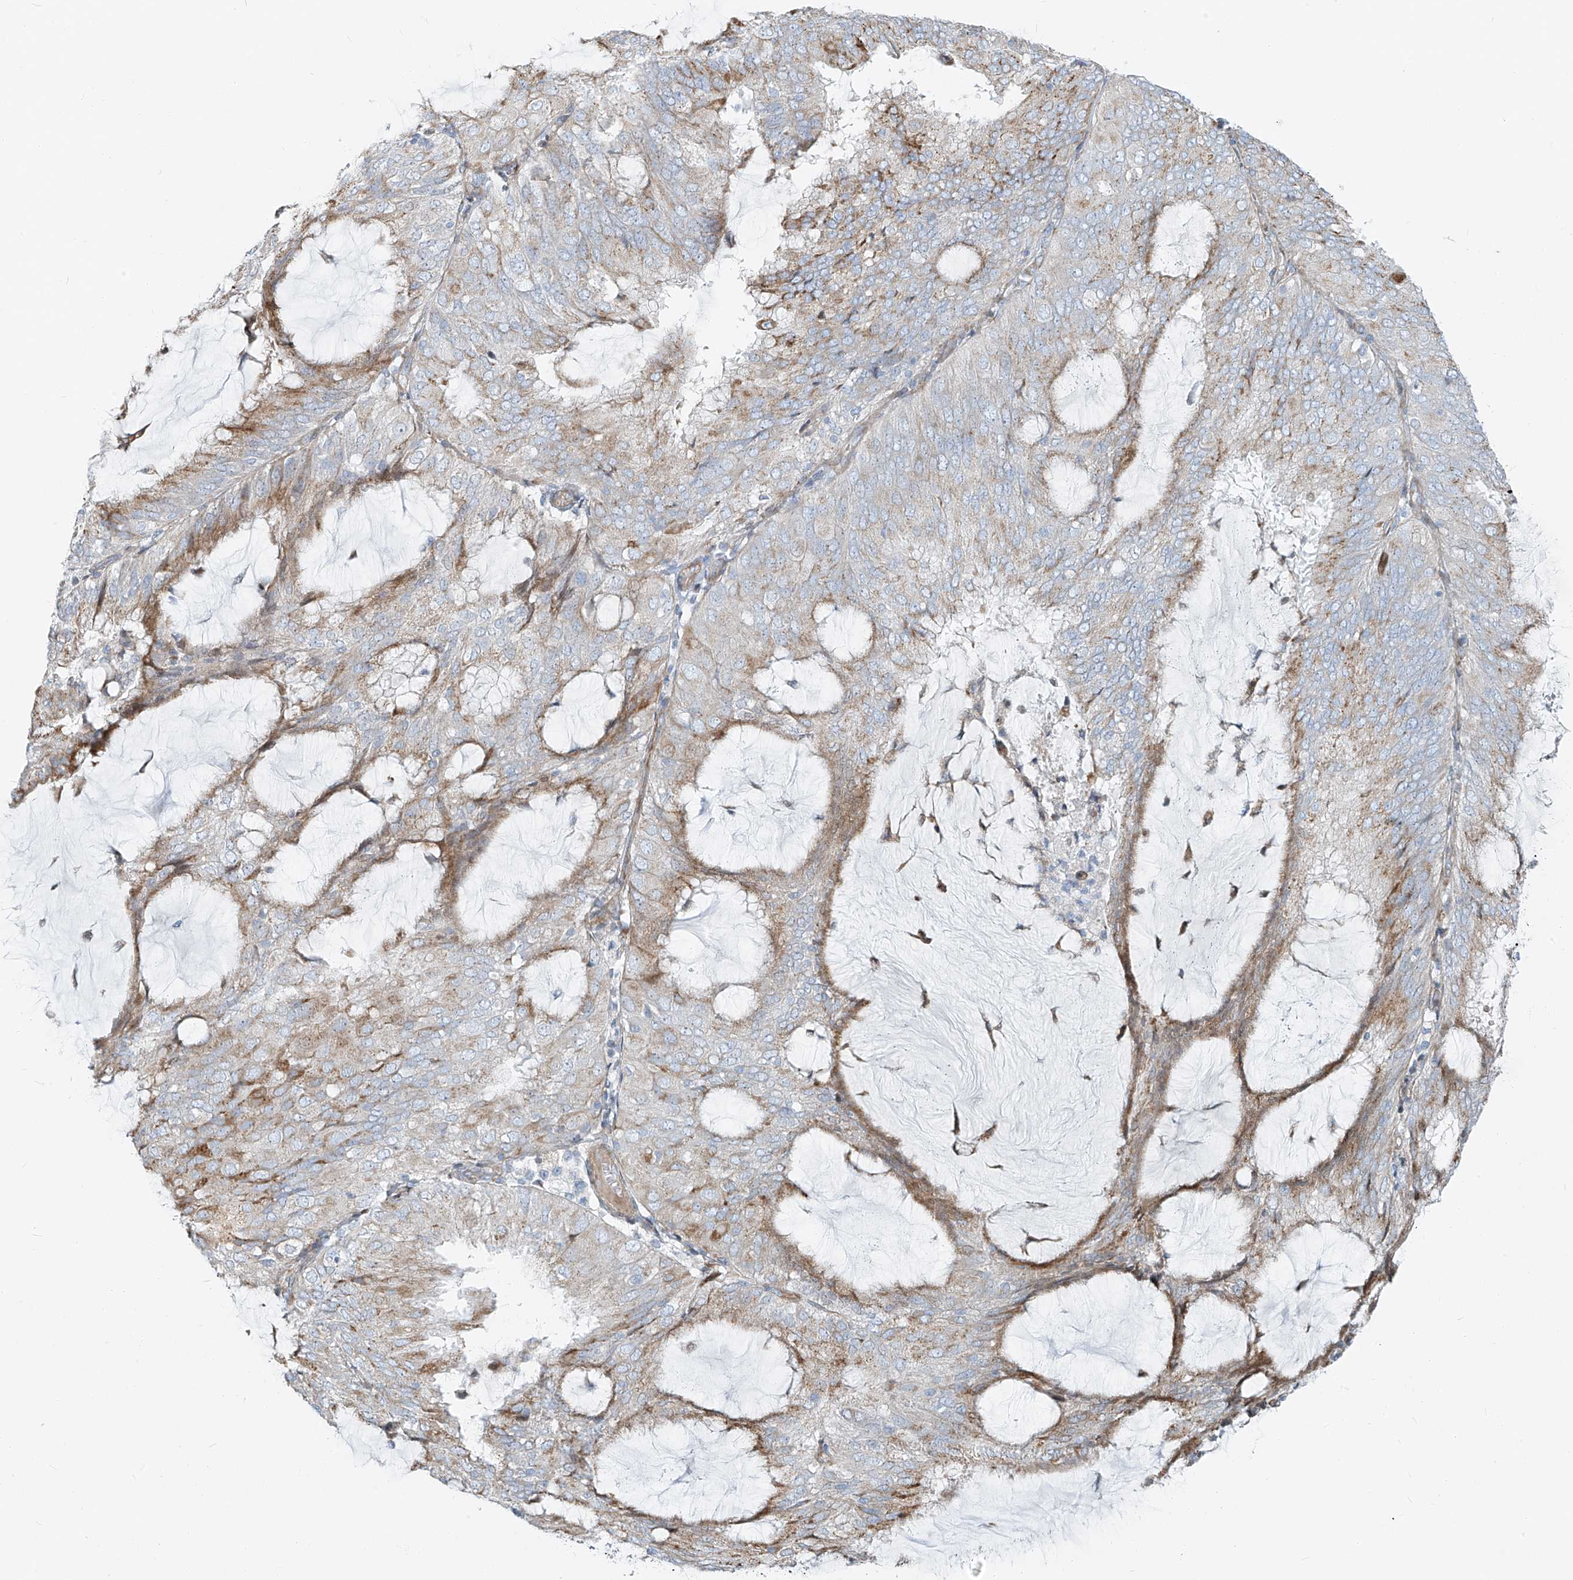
{"staining": {"intensity": "moderate", "quantity": "25%-75%", "location": "cytoplasmic/membranous"}, "tissue": "endometrial cancer", "cell_type": "Tumor cells", "image_type": "cancer", "snomed": [{"axis": "morphology", "description": "Adenocarcinoma, NOS"}, {"axis": "topography", "description": "Endometrium"}], "caption": "Endometrial cancer (adenocarcinoma) stained for a protein demonstrates moderate cytoplasmic/membranous positivity in tumor cells.", "gene": "HIC2", "patient": {"sex": "female", "age": 81}}